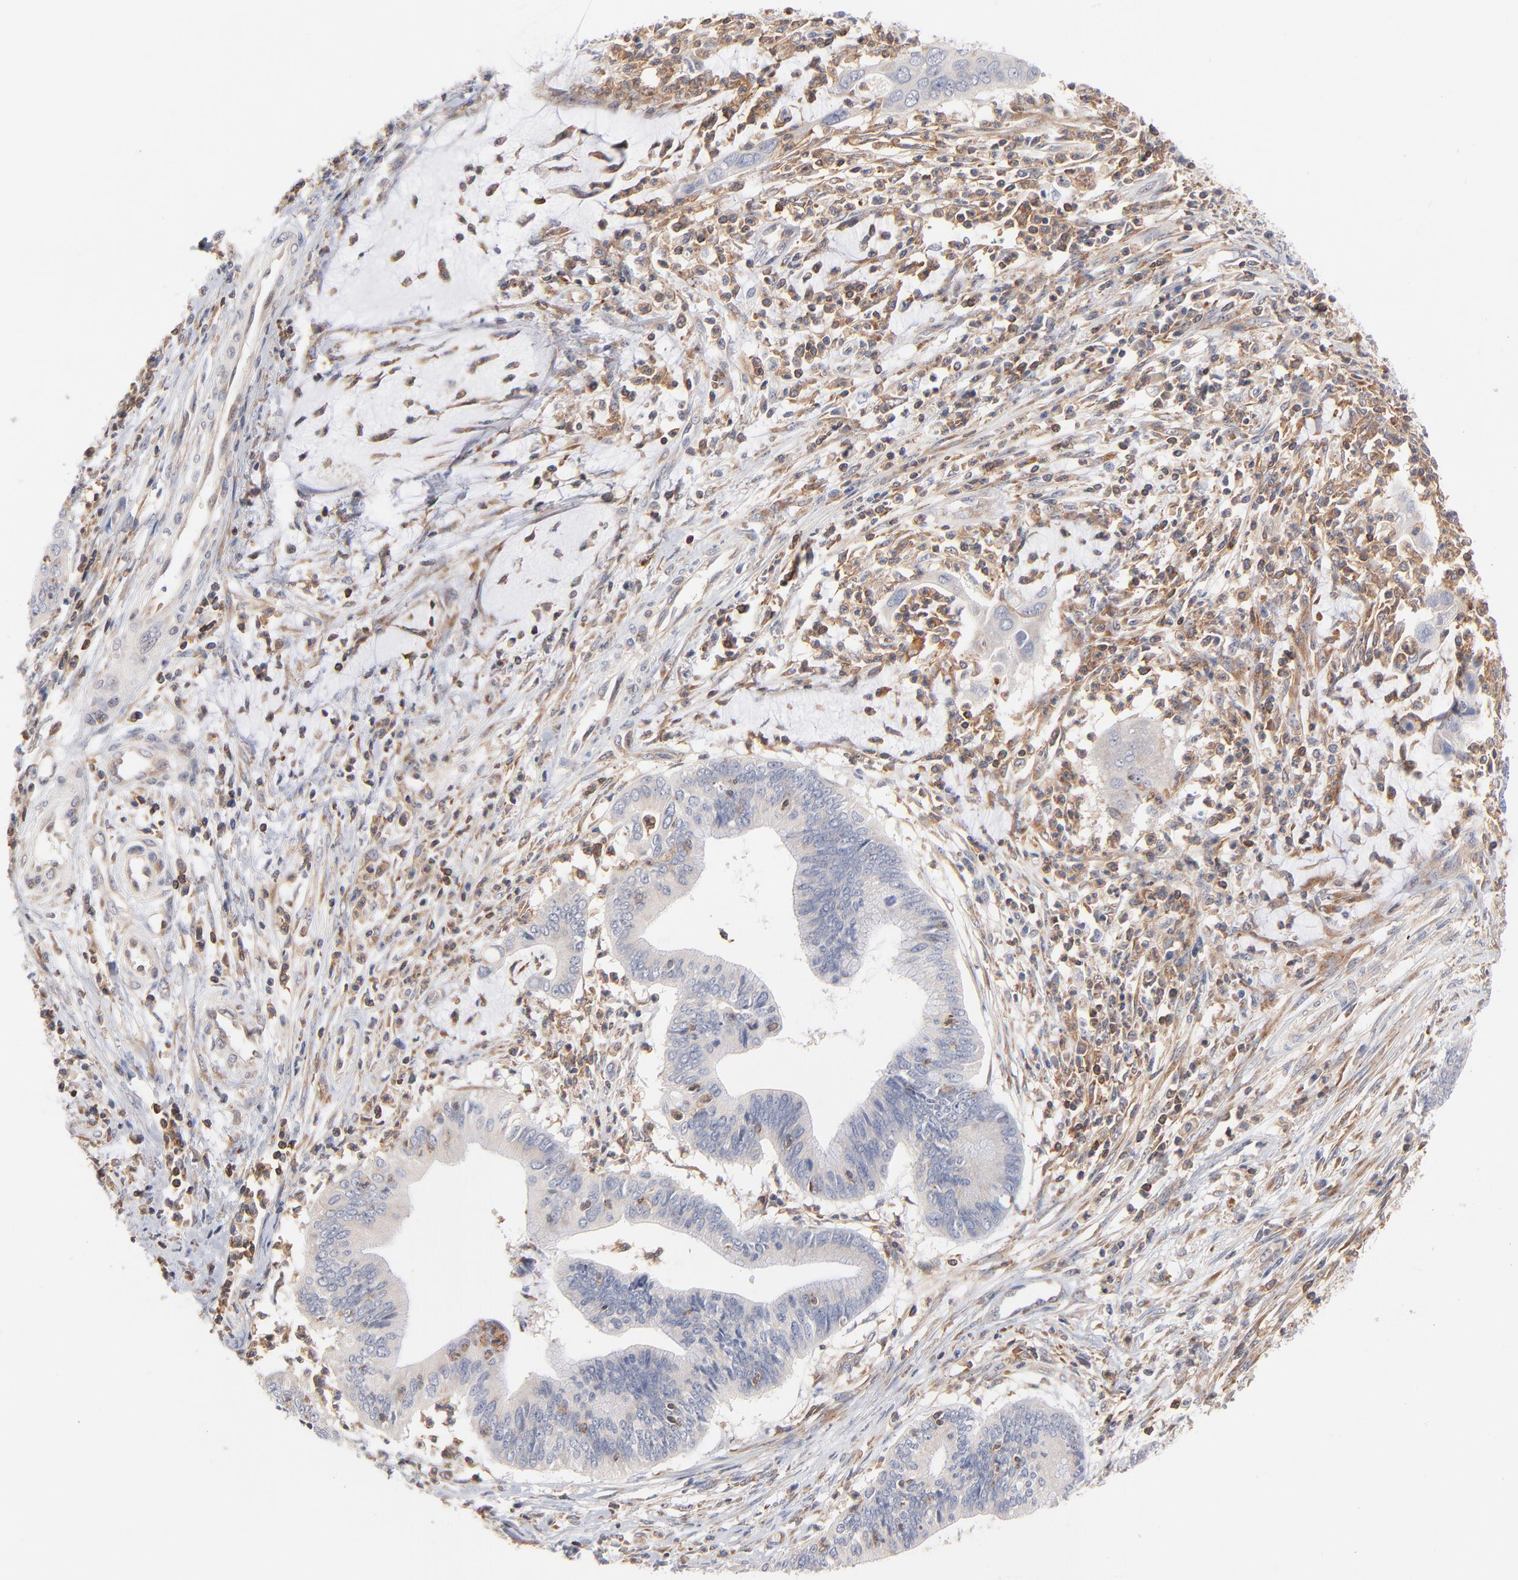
{"staining": {"intensity": "negative", "quantity": "none", "location": "none"}, "tissue": "cervical cancer", "cell_type": "Tumor cells", "image_type": "cancer", "snomed": [{"axis": "morphology", "description": "Adenocarcinoma, NOS"}, {"axis": "topography", "description": "Cervix"}], "caption": "Adenocarcinoma (cervical) stained for a protein using immunohistochemistry displays no staining tumor cells.", "gene": "WIPF1", "patient": {"sex": "female", "age": 36}}